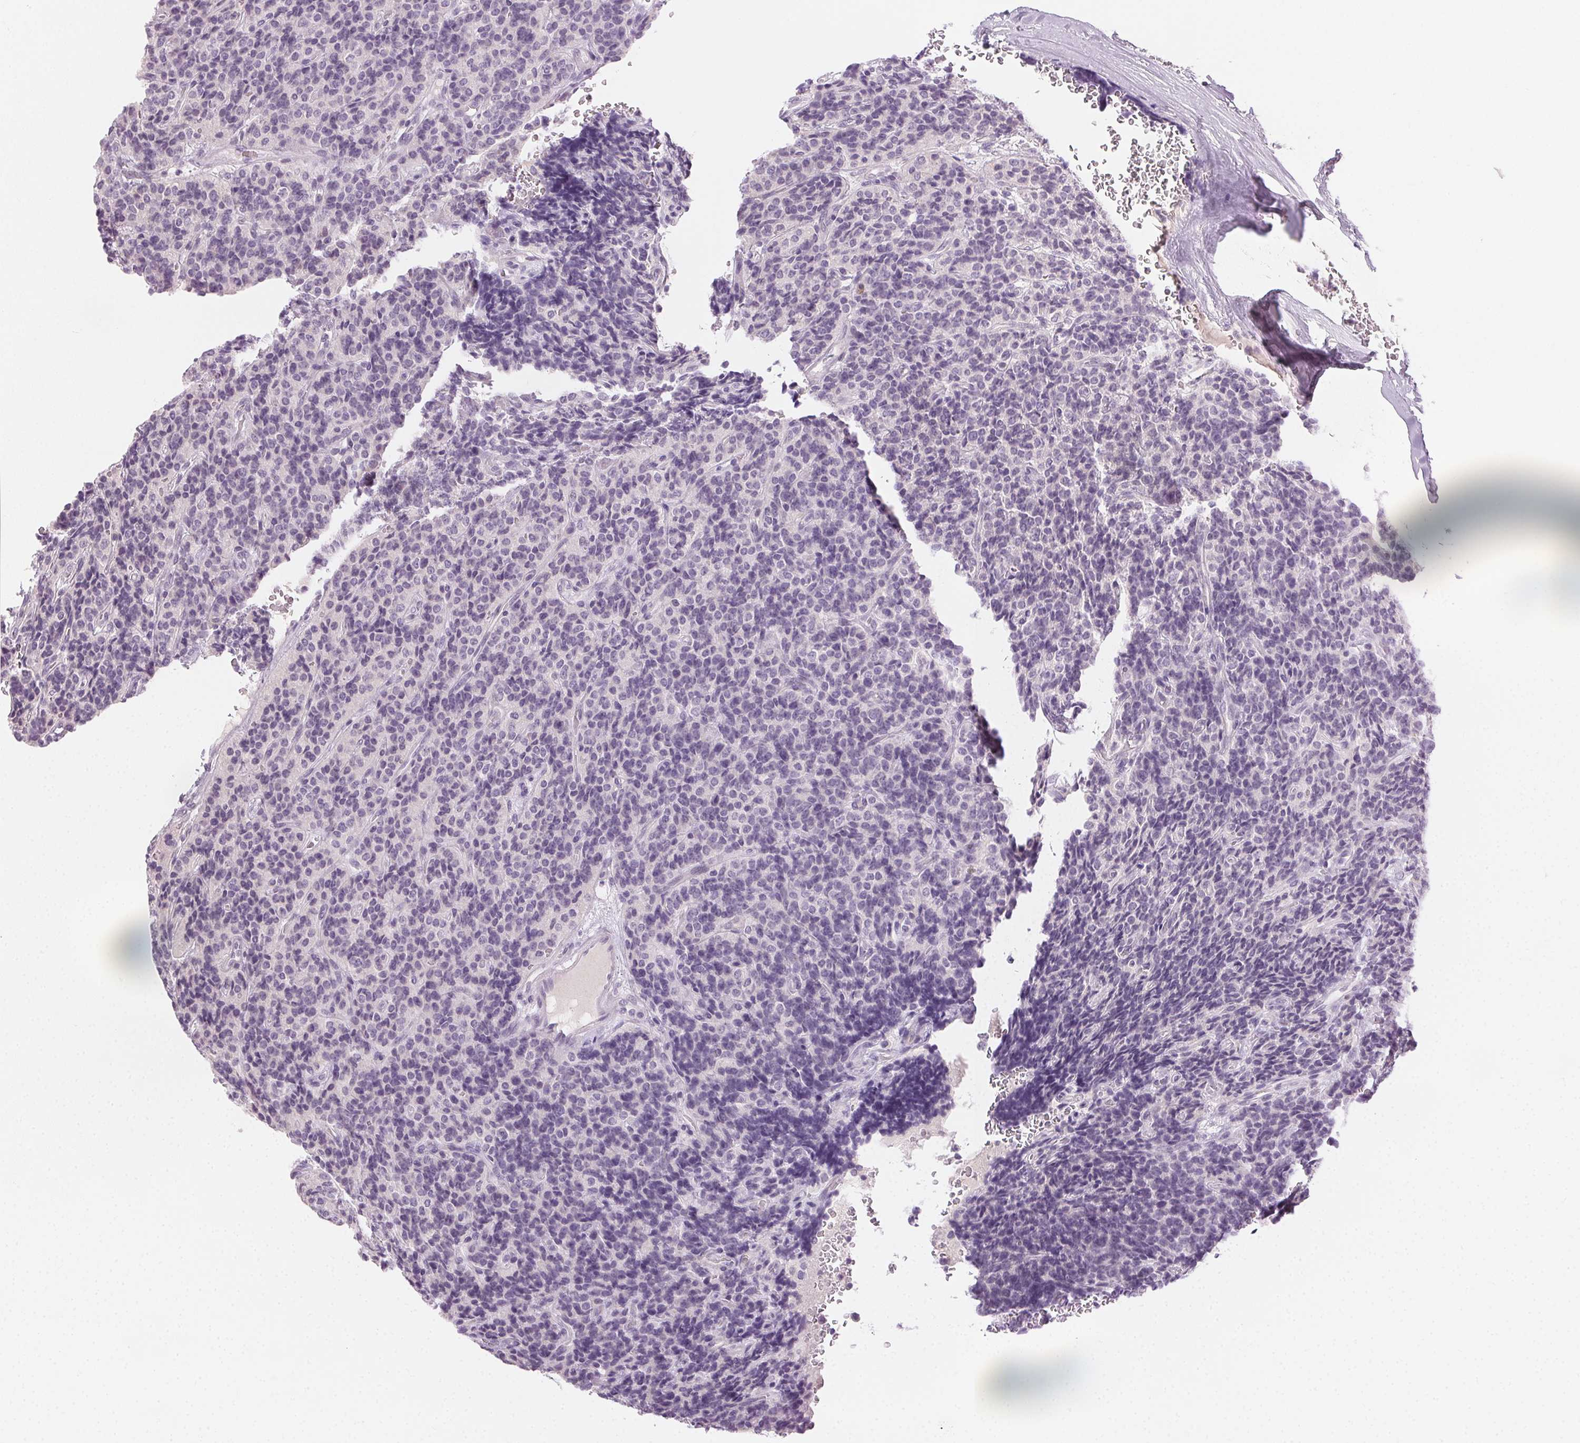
{"staining": {"intensity": "negative", "quantity": "none", "location": "none"}, "tissue": "carcinoid", "cell_type": "Tumor cells", "image_type": "cancer", "snomed": [{"axis": "morphology", "description": "Carcinoid, malignant, NOS"}, {"axis": "topography", "description": "Pancreas"}], "caption": "DAB immunohistochemical staining of carcinoid reveals no significant staining in tumor cells.", "gene": "HSF5", "patient": {"sex": "male", "age": 36}}